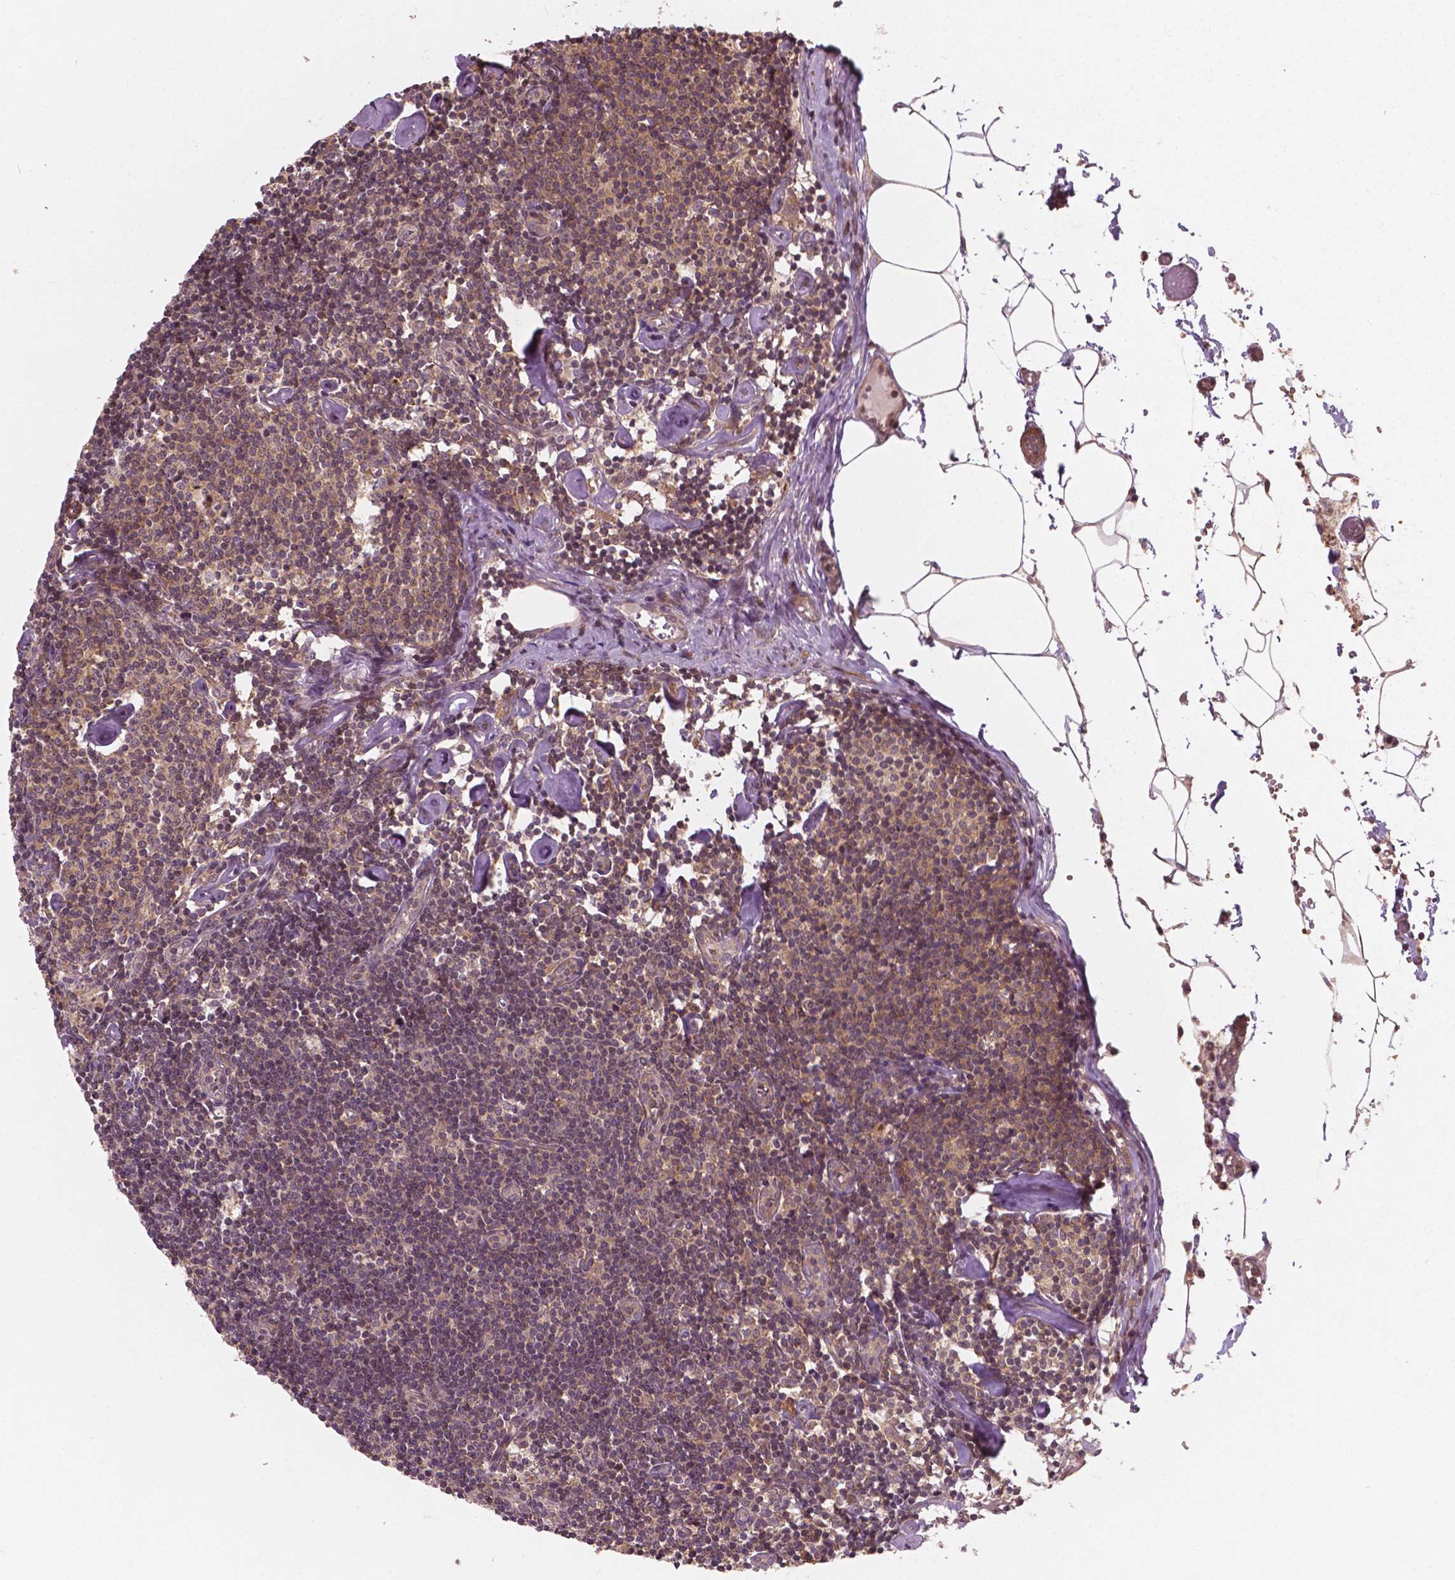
{"staining": {"intensity": "weak", "quantity": "25%-75%", "location": "cytoplasmic/membranous"}, "tissue": "lymph node", "cell_type": "Germinal center cells", "image_type": "normal", "snomed": [{"axis": "morphology", "description": "Normal tissue, NOS"}, {"axis": "topography", "description": "Lymph node"}], "caption": "Immunohistochemistry (IHC) image of normal lymph node: lymph node stained using immunohistochemistry (IHC) reveals low levels of weak protein expression localized specifically in the cytoplasmic/membranous of germinal center cells, appearing as a cytoplasmic/membranous brown color.", "gene": "CYFIP1", "patient": {"sex": "female", "age": 42}}